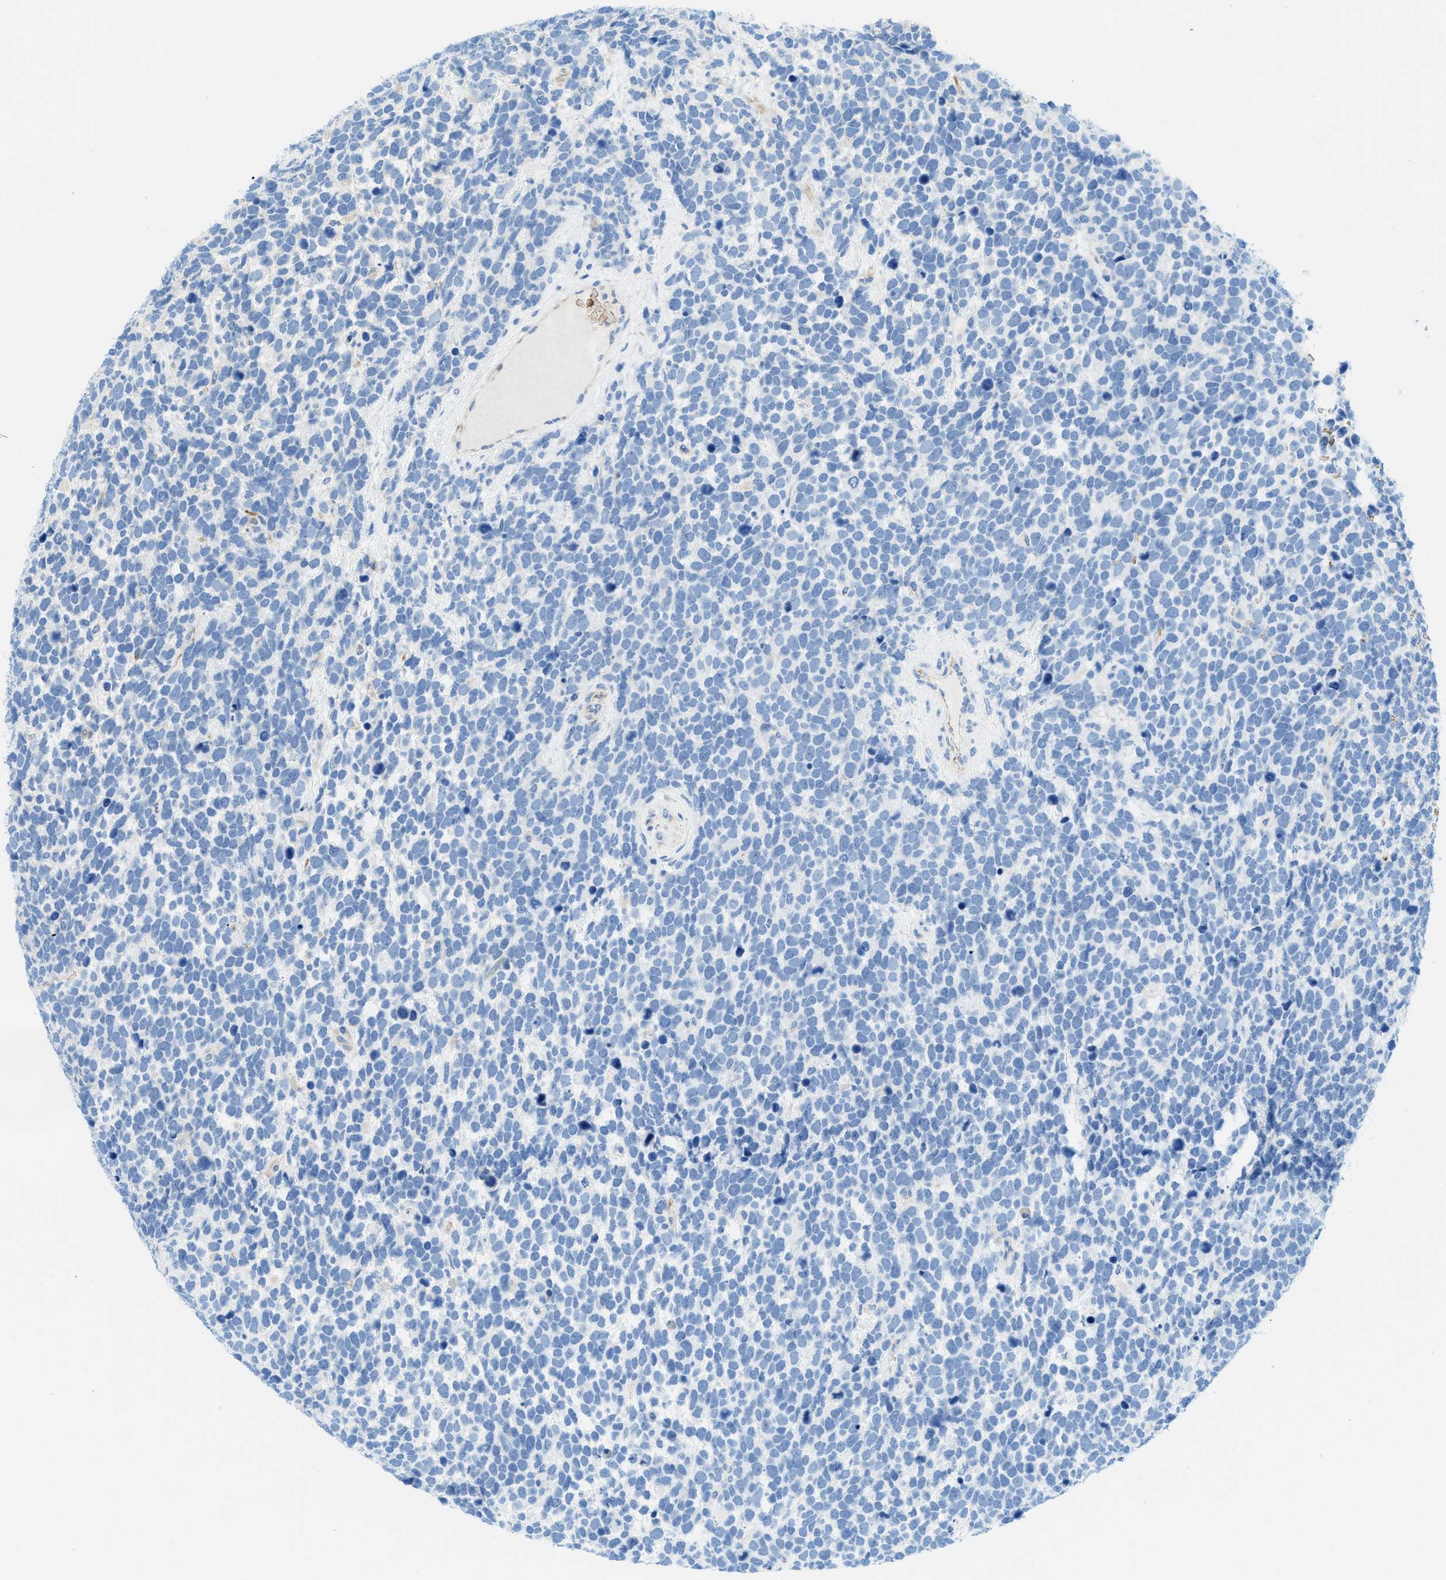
{"staining": {"intensity": "negative", "quantity": "none", "location": "none"}, "tissue": "urothelial cancer", "cell_type": "Tumor cells", "image_type": "cancer", "snomed": [{"axis": "morphology", "description": "Urothelial carcinoma, High grade"}, {"axis": "topography", "description": "Urinary bladder"}], "caption": "This is a photomicrograph of immunohistochemistry staining of urothelial cancer, which shows no expression in tumor cells.", "gene": "ZNF831", "patient": {"sex": "female", "age": 82}}